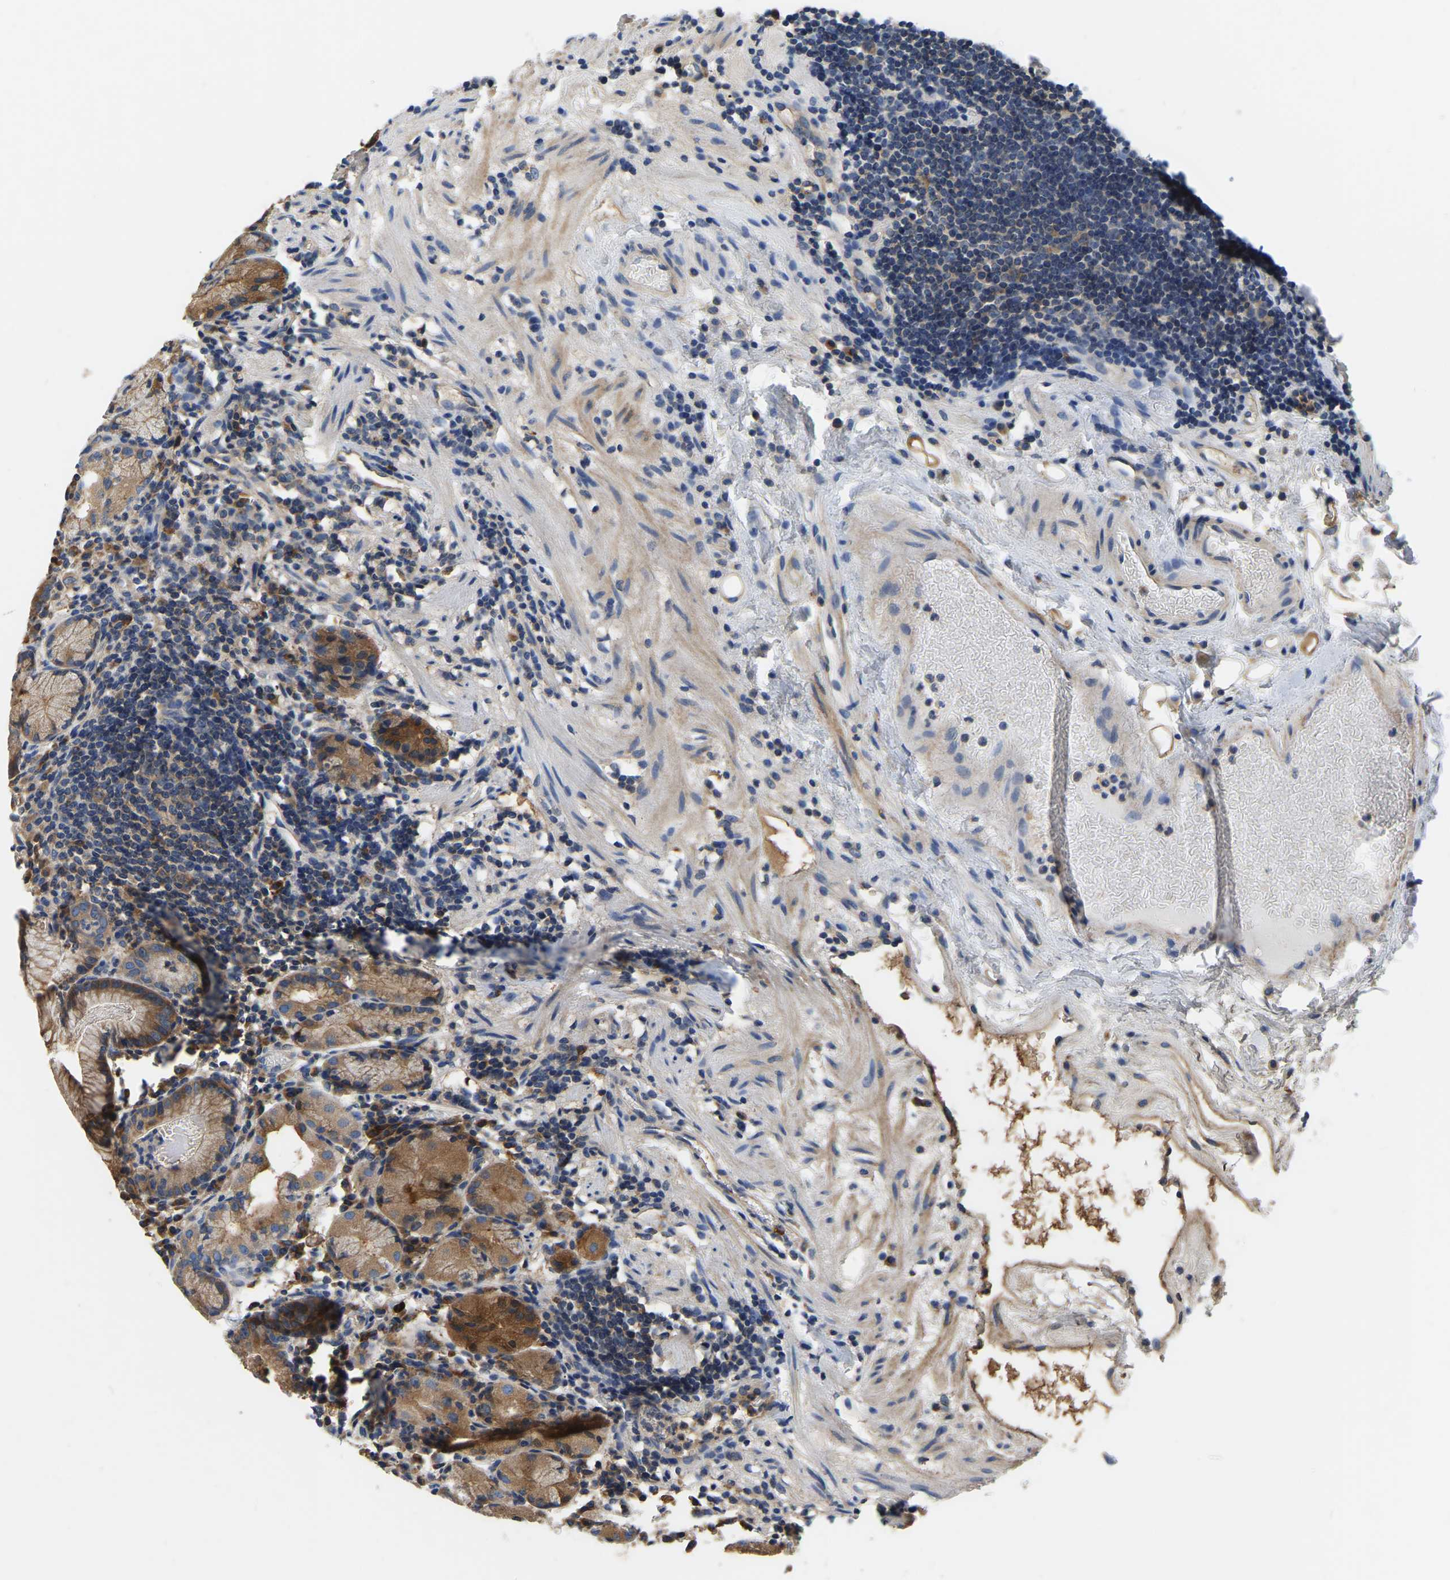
{"staining": {"intensity": "strong", "quantity": ">75%", "location": "cytoplasmic/membranous"}, "tissue": "stomach", "cell_type": "Glandular cells", "image_type": "normal", "snomed": [{"axis": "morphology", "description": "Normal tissue, NOS"}, {"axis": "topography", "description": "Stomach"}, {"axis": "topography", "description": "Stomach, lower"}], "caption": "High-magnification brightfield microscopy of benign stomach stained with DAB (3,3'-diaminobenzidine) (brown) and counterstained with hematoxylin (blue). glandular cells exhibit strong cytoplasmic/membranous expression is present in approximately>75% of cells. The staining was performed using DAB (3,3'-diaminobenzidine) to visualize the protein expression in brown, while the nuclei were stained in blue with hematoxylin (Magnification: 20x).", "gene": "GARS1", "patient": {"sex": "female", "age": 75}}